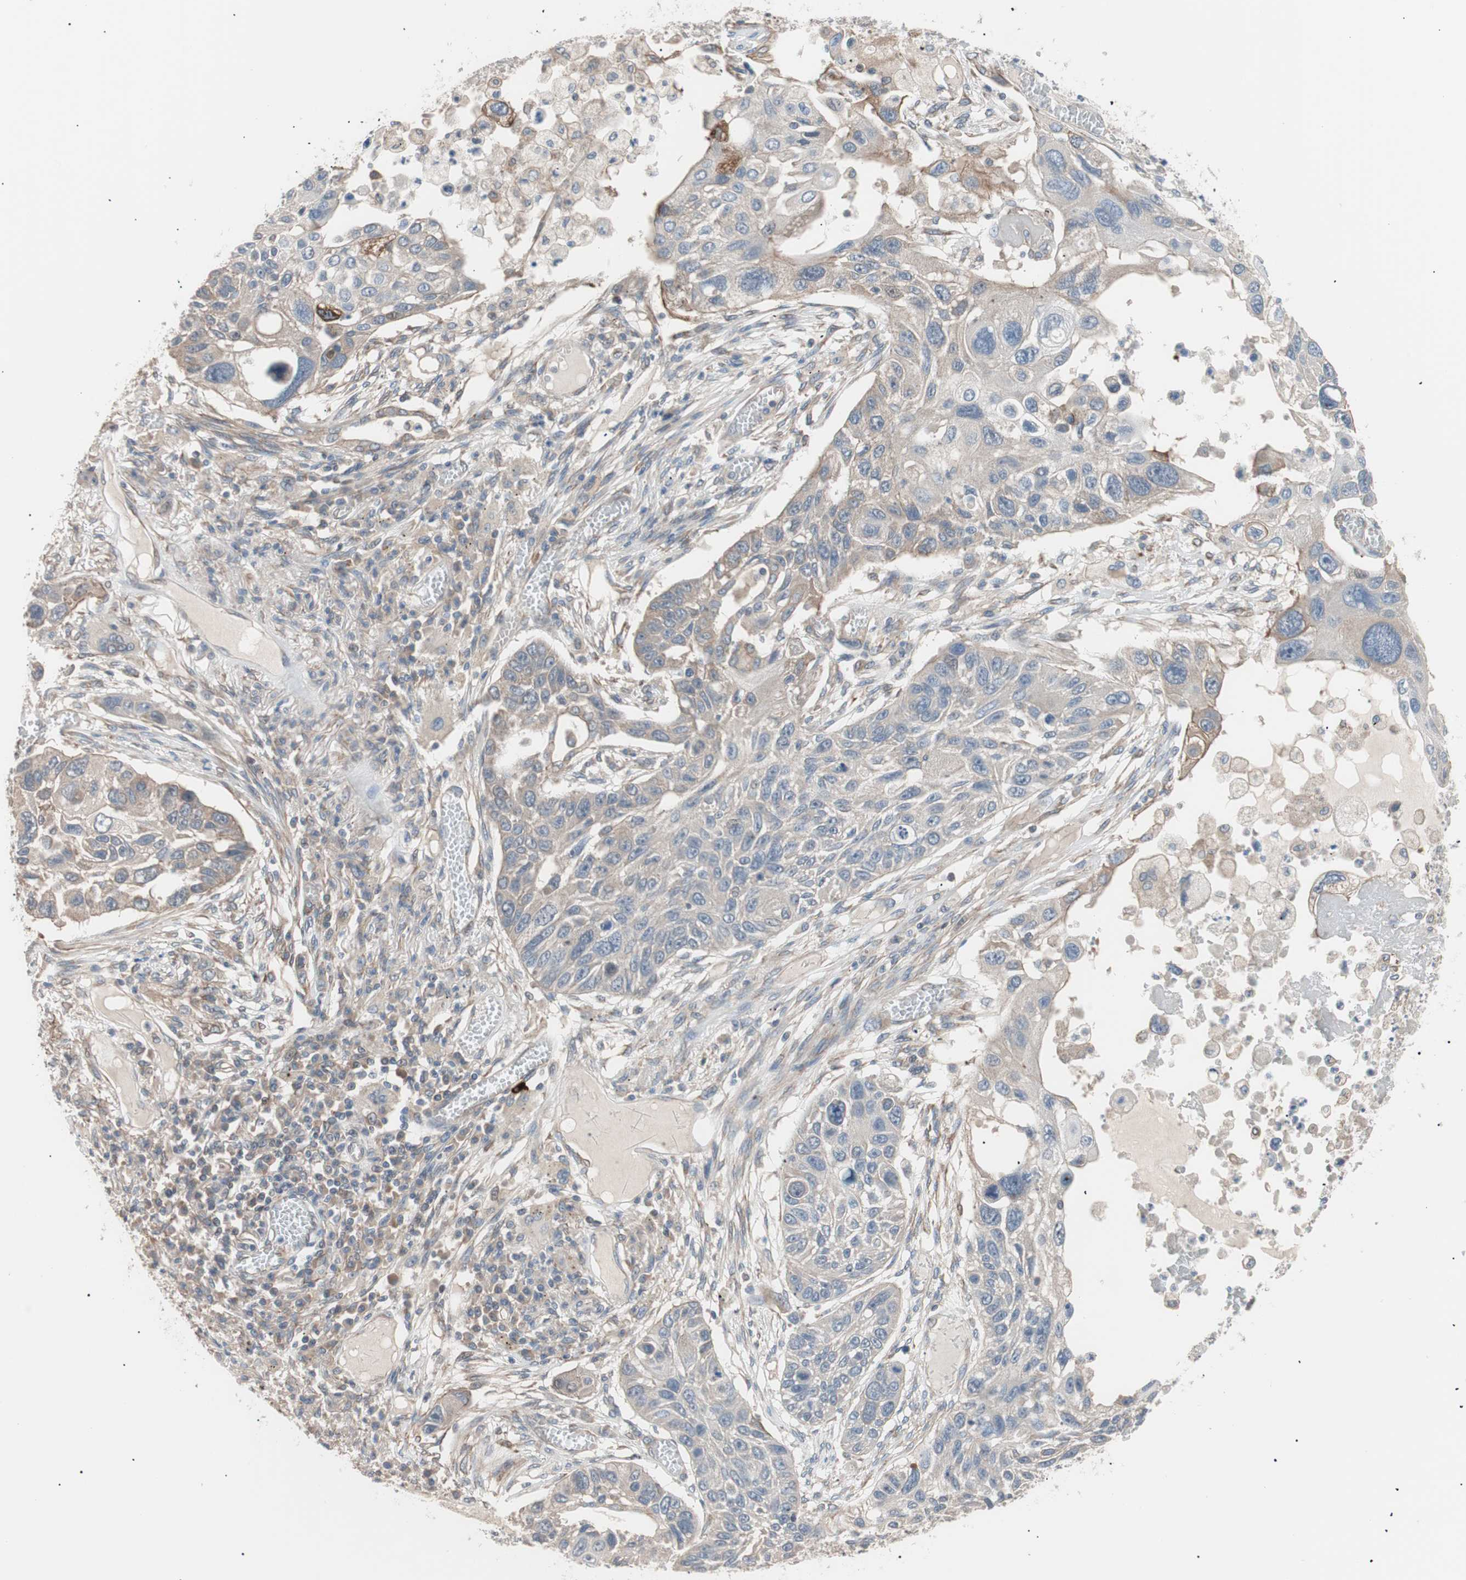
{"staining": {"intensity": "weak", "quantity": "<25%", "location": "cytoplasmic/membranous"}, "tissue": "lung cancer", "cell_type": "Tumor cells", "image_type": "cancer", "snomed": [{"axis": "morphology", "description": "Squamous cell carcinoma, NOS"}, {"axis": "topography", "description": "Lung"}], "caption": "DAB immunohistochemical staining of lung cancer displays no significant positivity in tumor cells. The staining was performed using DAB to visualize the protein expression in brown, while the nuclei were stained in blue with hematoxylin (Magnification: 20x).", "gene": "SMG1", "patient": {"sex": "male", "age": 71}}